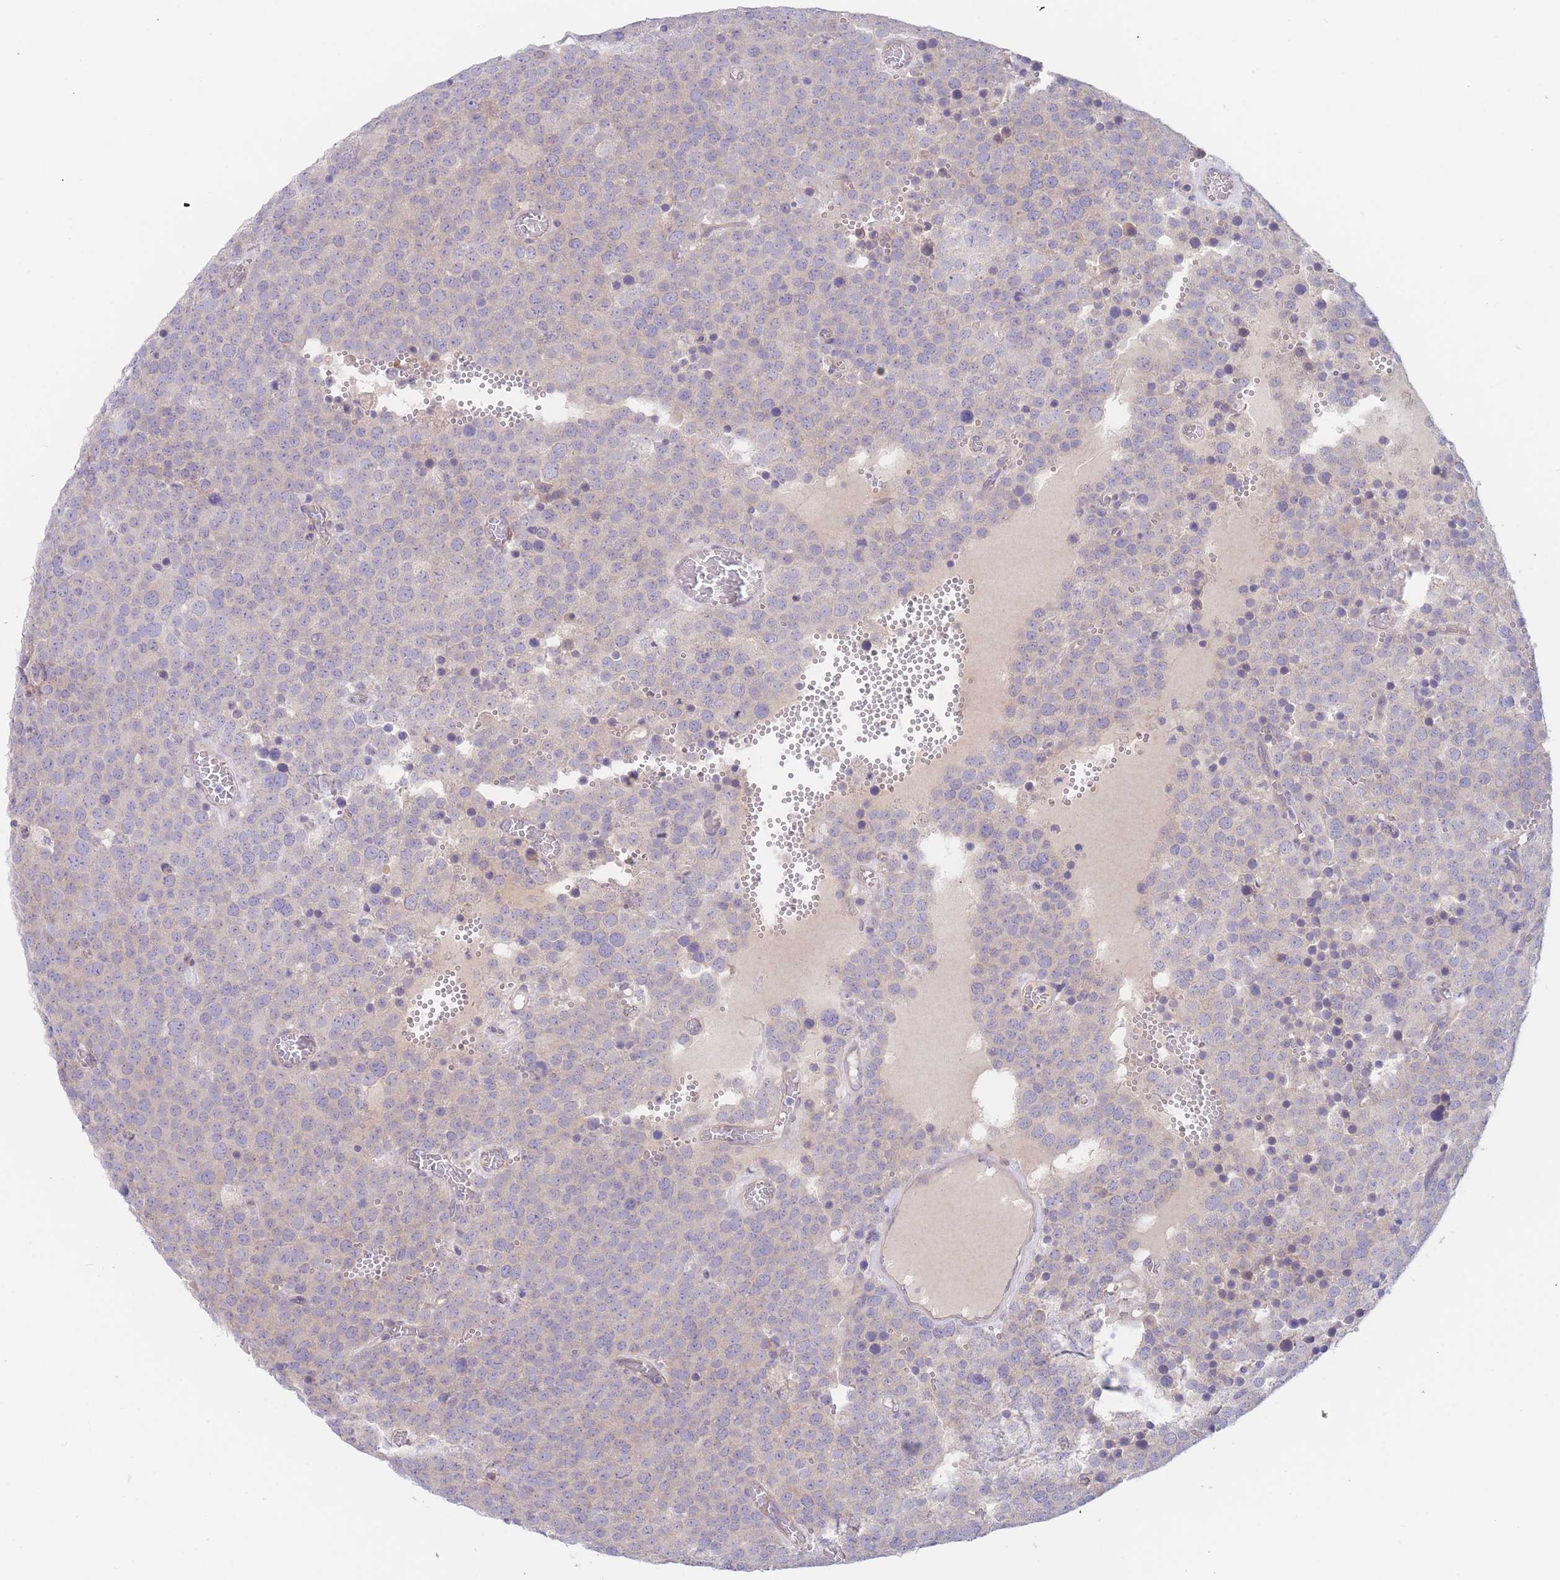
{"staining": {"intensity": "weak", "quantity": "<25%", "location": "cytoplasmic/membranous"}, "tissue": "testis cancer", "cell_type": "Tumor cells", "image_type": "cancer", "snomed": [{"axis": "morphology", "description": "Normal tissue, NOS"}, {"axis": "morphology", "description": "Seminoma, NOS"}, {"axis": "topography", "description": "Testis"}], "caption": "High magnification brightfield microscopy of testis cancer (seminoma) stained with DAB (brown) and counterstained with hematoxylin (blue): tumor cells show no significant staining. (DAB (3,3'-diaminobenzidine) IHC, high magnification).", "gene": "ZNF281", "patient": {"sex": "male", "age": 71}}